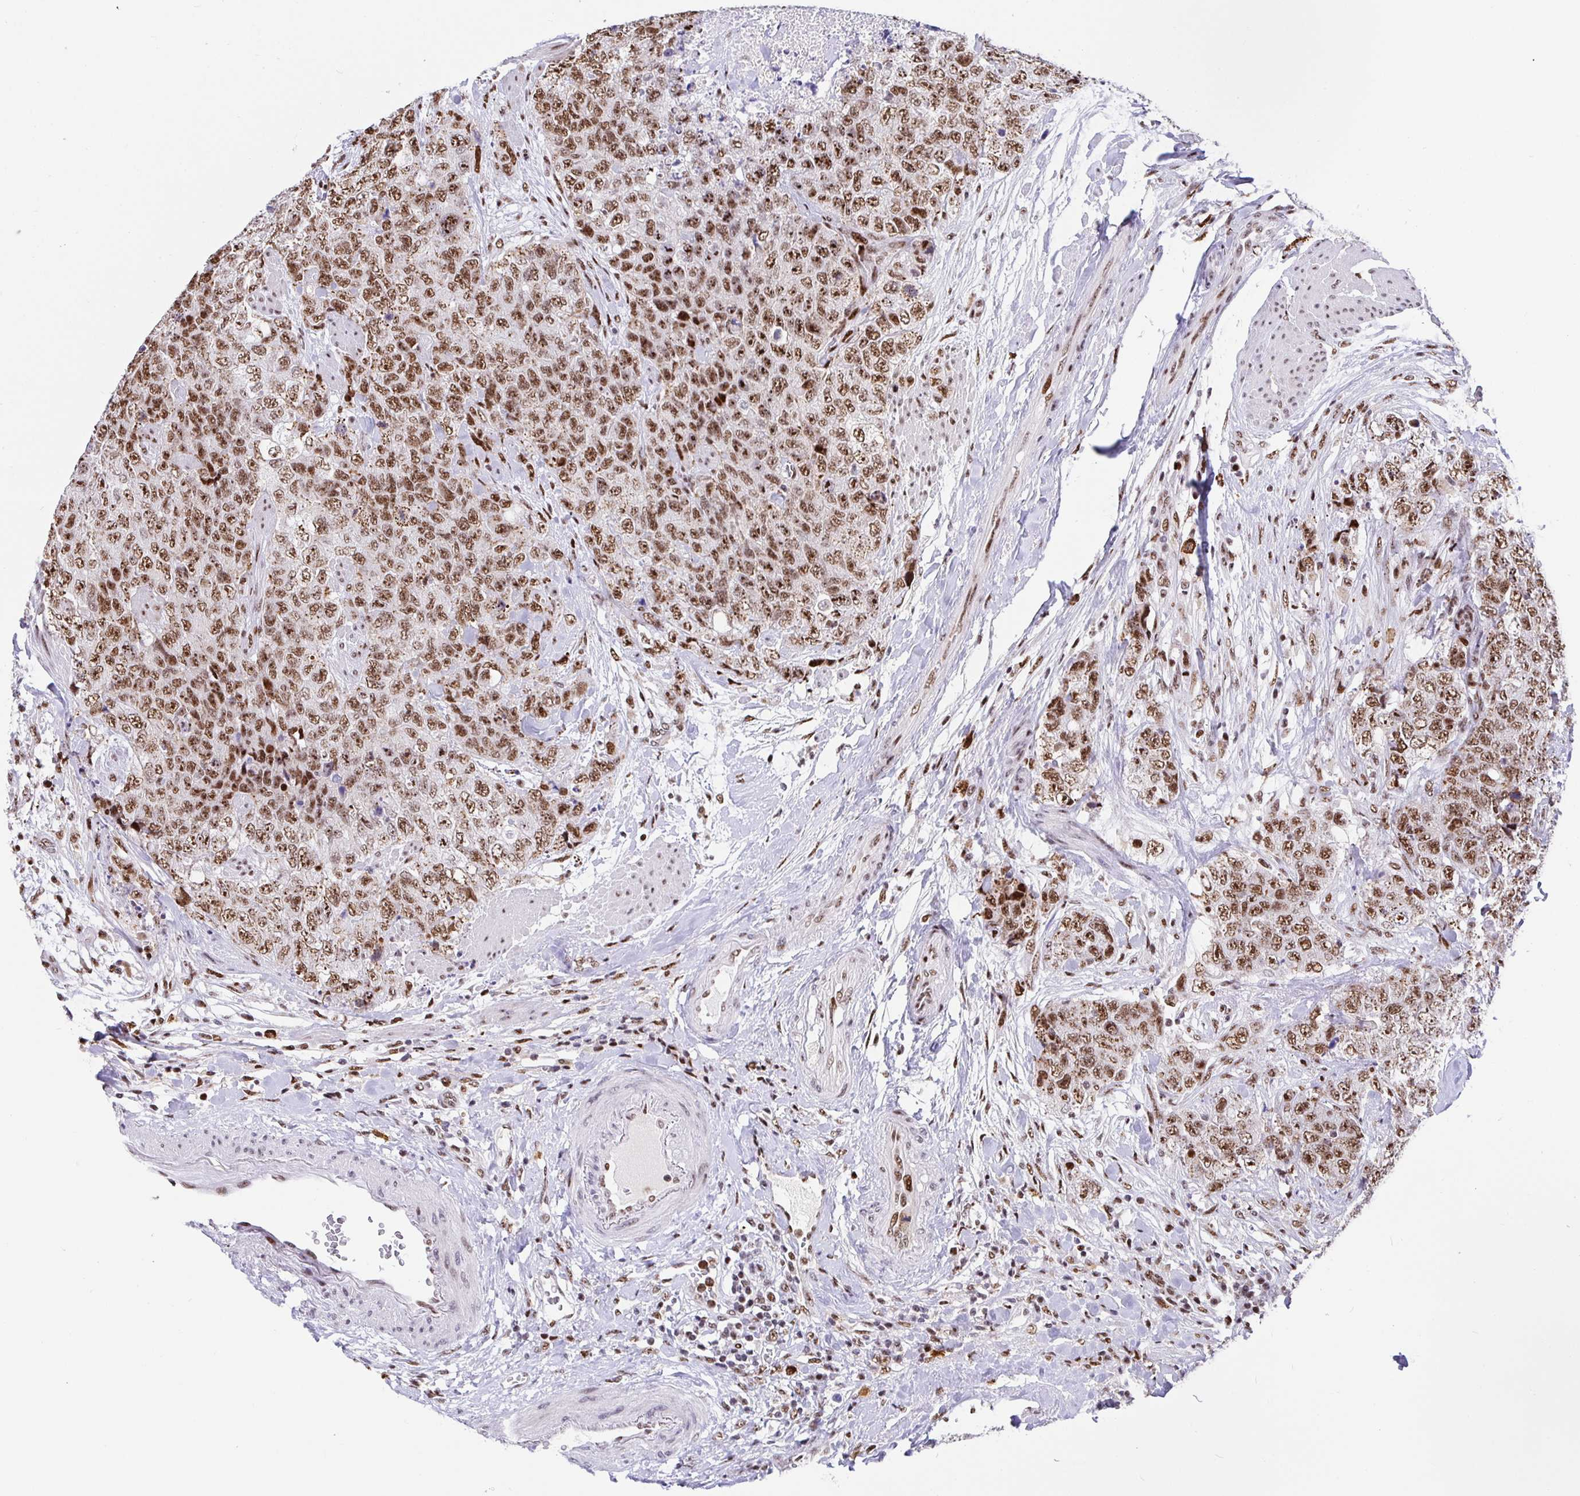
{"staining": {"intensity": "moderate", "quantity": ">75%", "location": "nuclear"}, "tissue": "urothelial cancer", "cell_type": "Tumor cells", "image_type": "cancer", "snomed": [{"axis": "morphology", "description": "Urothelial carcinoma, High grade"}, {"axis": "topography", "description": "Urinary bladder"}], "caption": "High-magnification brightfield microscopy of urothelial carcinoma (high-grade) stained with DAB (brown) and counterstained with hematoxylin (blue). tumor cells exhibit moderate nuclear positivity is seen in about>75% of cells.", "gene": "SETD5", "patient": {"sex": "female", "age": 78}}